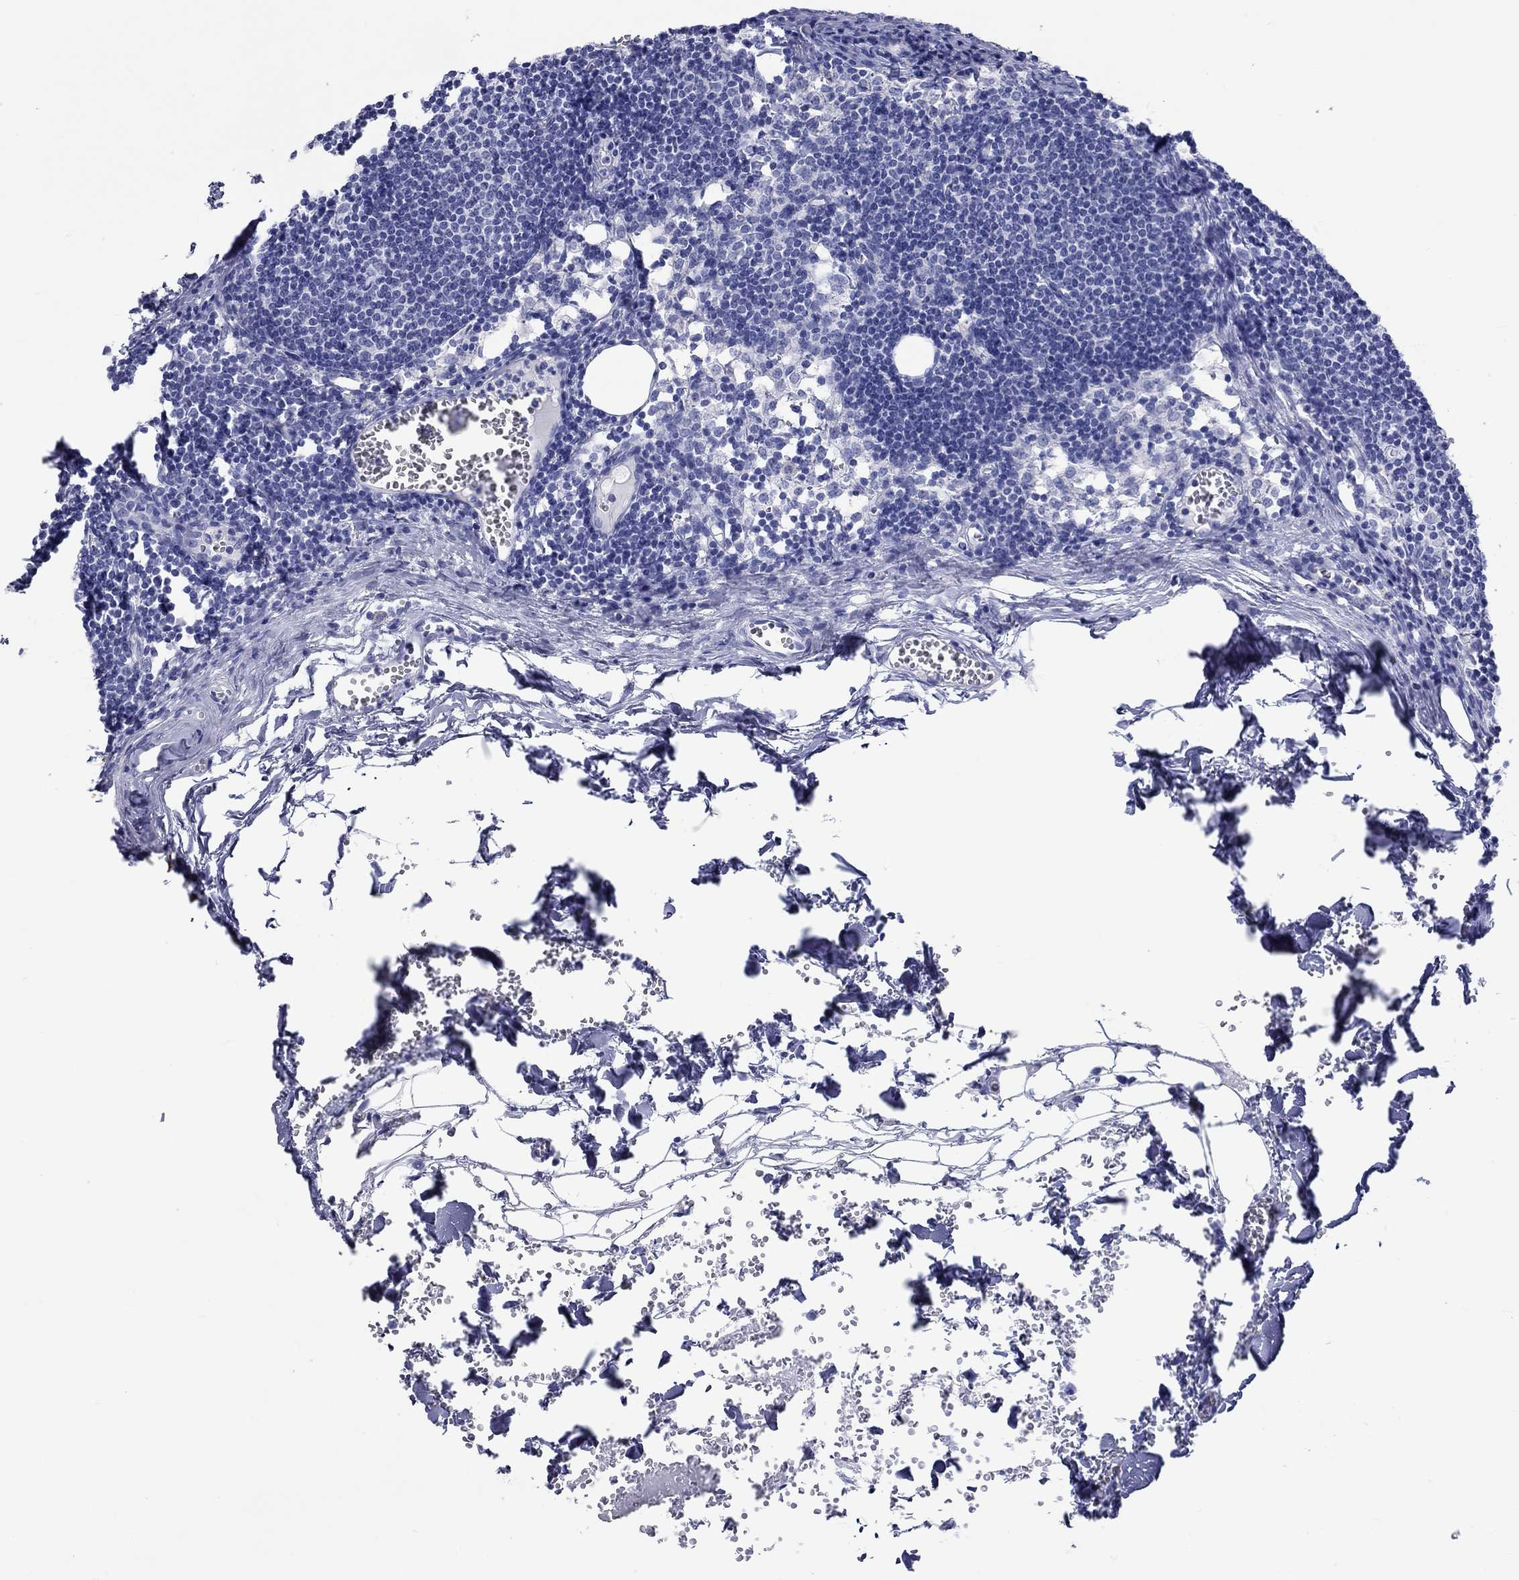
{"staining": {"intensity": "negative", "quantity": "none", "location": "none"}, "tissue": "lymph node", "cell_type": "Germinal center cells", "image_type": "normal", "snomed": [{"axis": "morphology", "description": "Normal tissue, NOS"}, {"axis": "topography", "description": "Lymph node"}], "caption": "Germinal center cells show no significant expression in benign lymph node. The staining was performed using DAB to visualize the protein expression in brown, while the nuclei were stained in blue with hematoxylin (Magnification: 20x).", "gene": "SPATA9", "patient": {"sex": "male", "age": 59}}